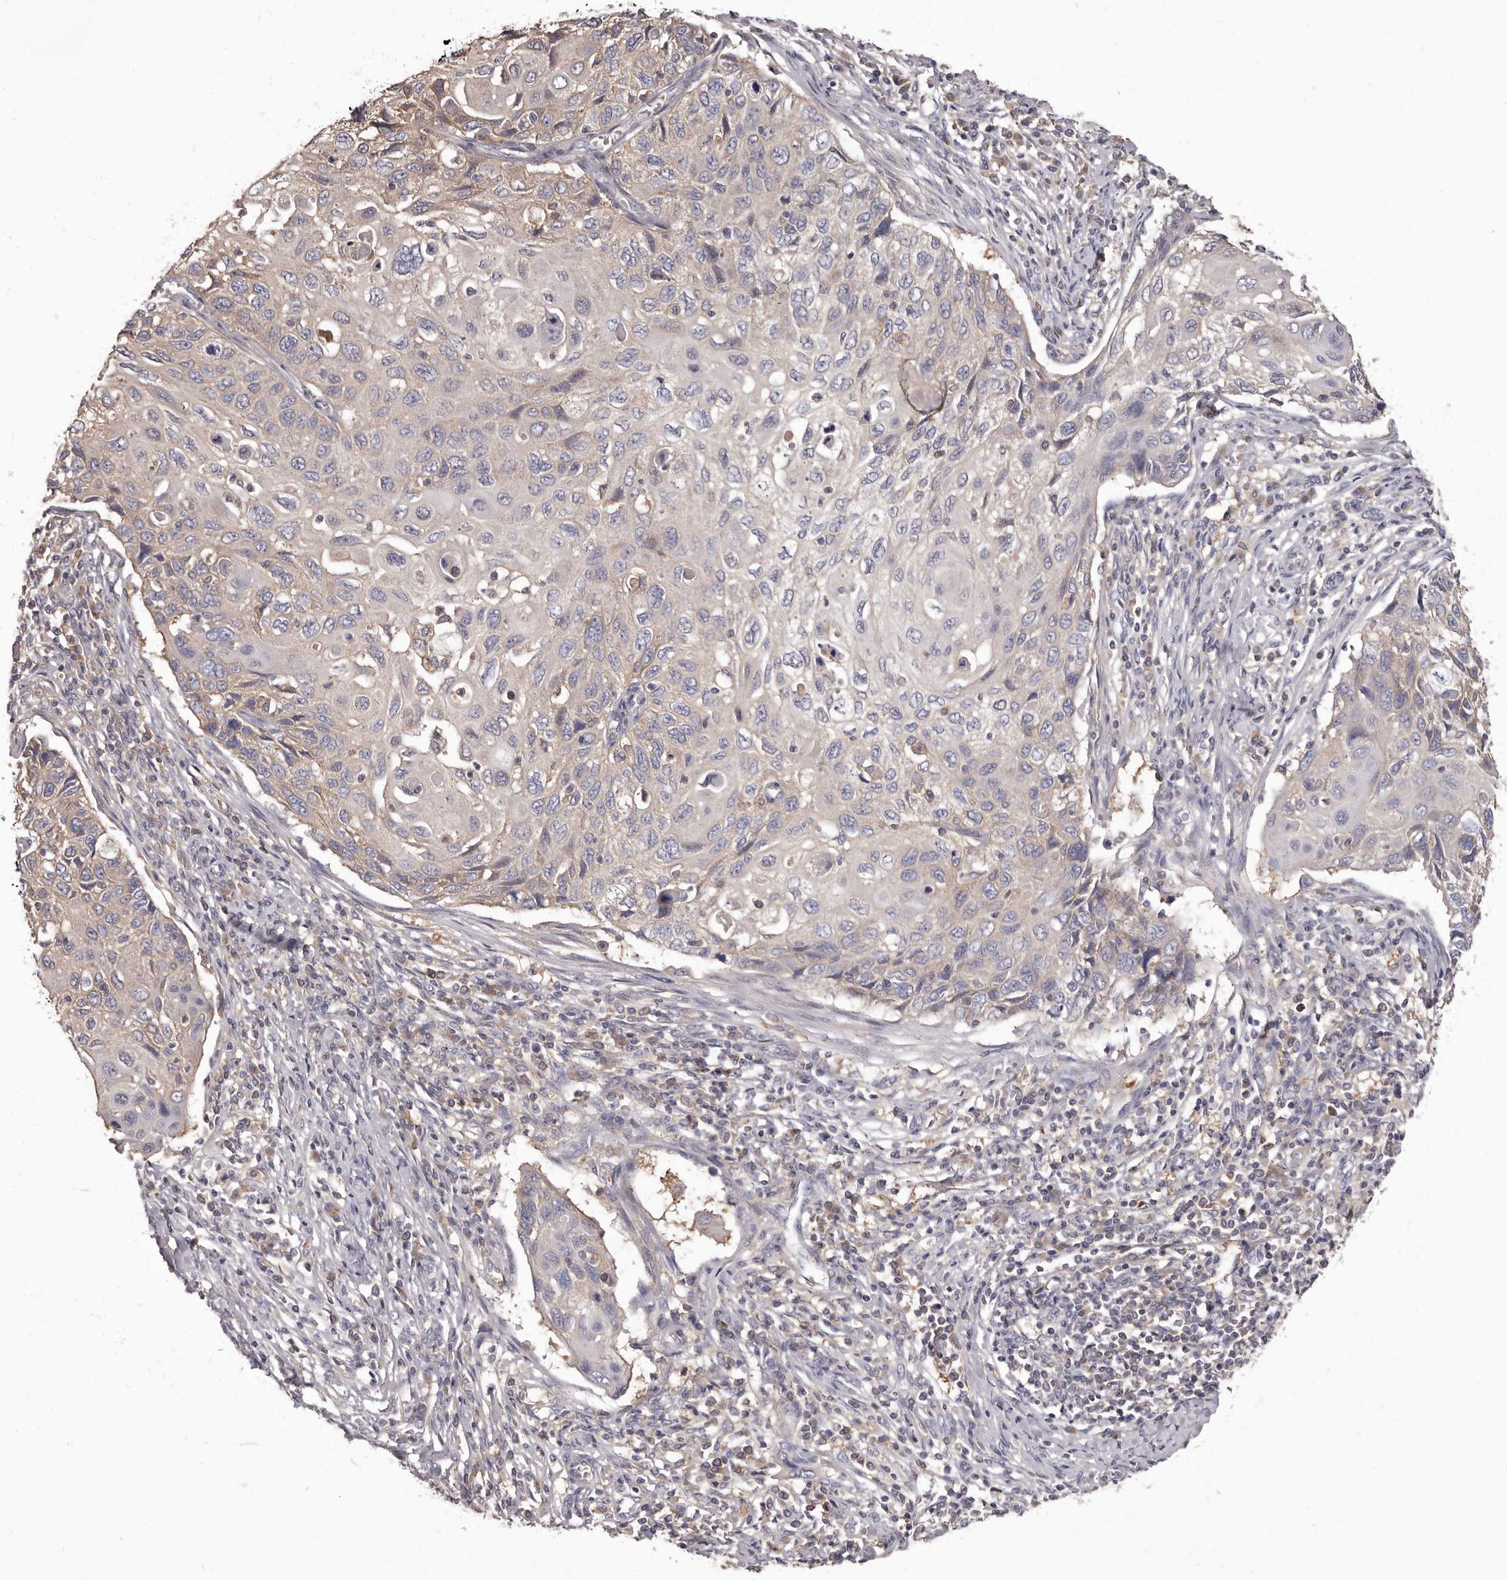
{"staining": {"intensity": "negative", "quantity": "none", "location": "none"}, "tissue": "cervical cancer", "cell_type": "Tumor cells", "image_type": "cancer", "snomed": [{"axis": "morphology", "description": "Squamous cell carcinoma, NOS"}, {"axis": "topography", "description": "Cervix"}], "caption": "The image reveals no staining of tumor cells in squamous cell carcinoma (cervical).", "gene": "APEH", "patient": {"sex": "female", "age": 70}}